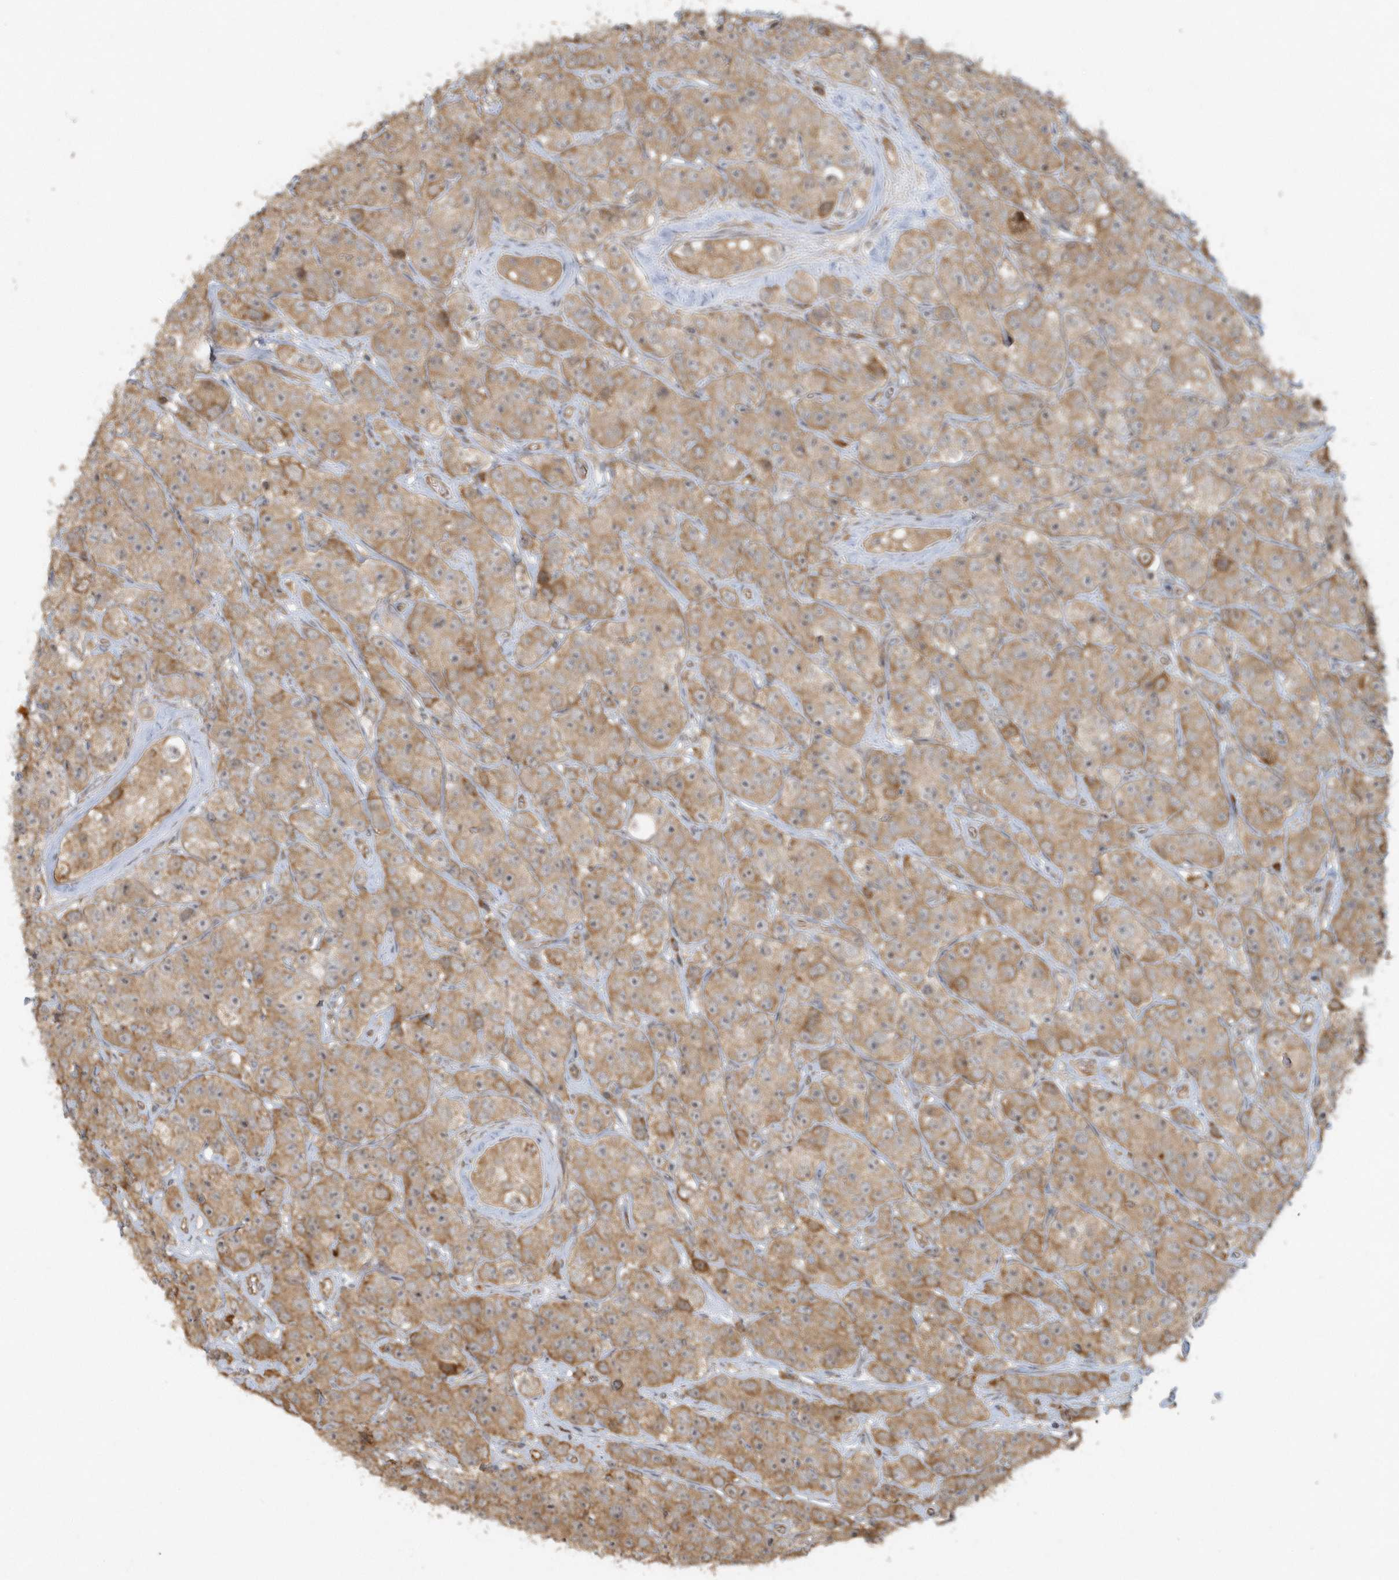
{"staining": {"intensity": "moderate", "quantity": ">75%", "location": "cytoplasmic/membranous"}, "tissue": "testis cancer", "cell_type": "Tumor cells", "image_type": "cancer", "snomed": [{"axis": "morphology", "description": "Seminoma, NOS"}, {"axis": "topography", "description": "Testis"}], "caption": "Testis cancer (seminoma) stained with a brown dye shows moderate cytoplasmic/membranous positive staining in approximately >75% of tumor cells.", "gene": "THG1L", "patient": {"sex": "male", "age": 28}}